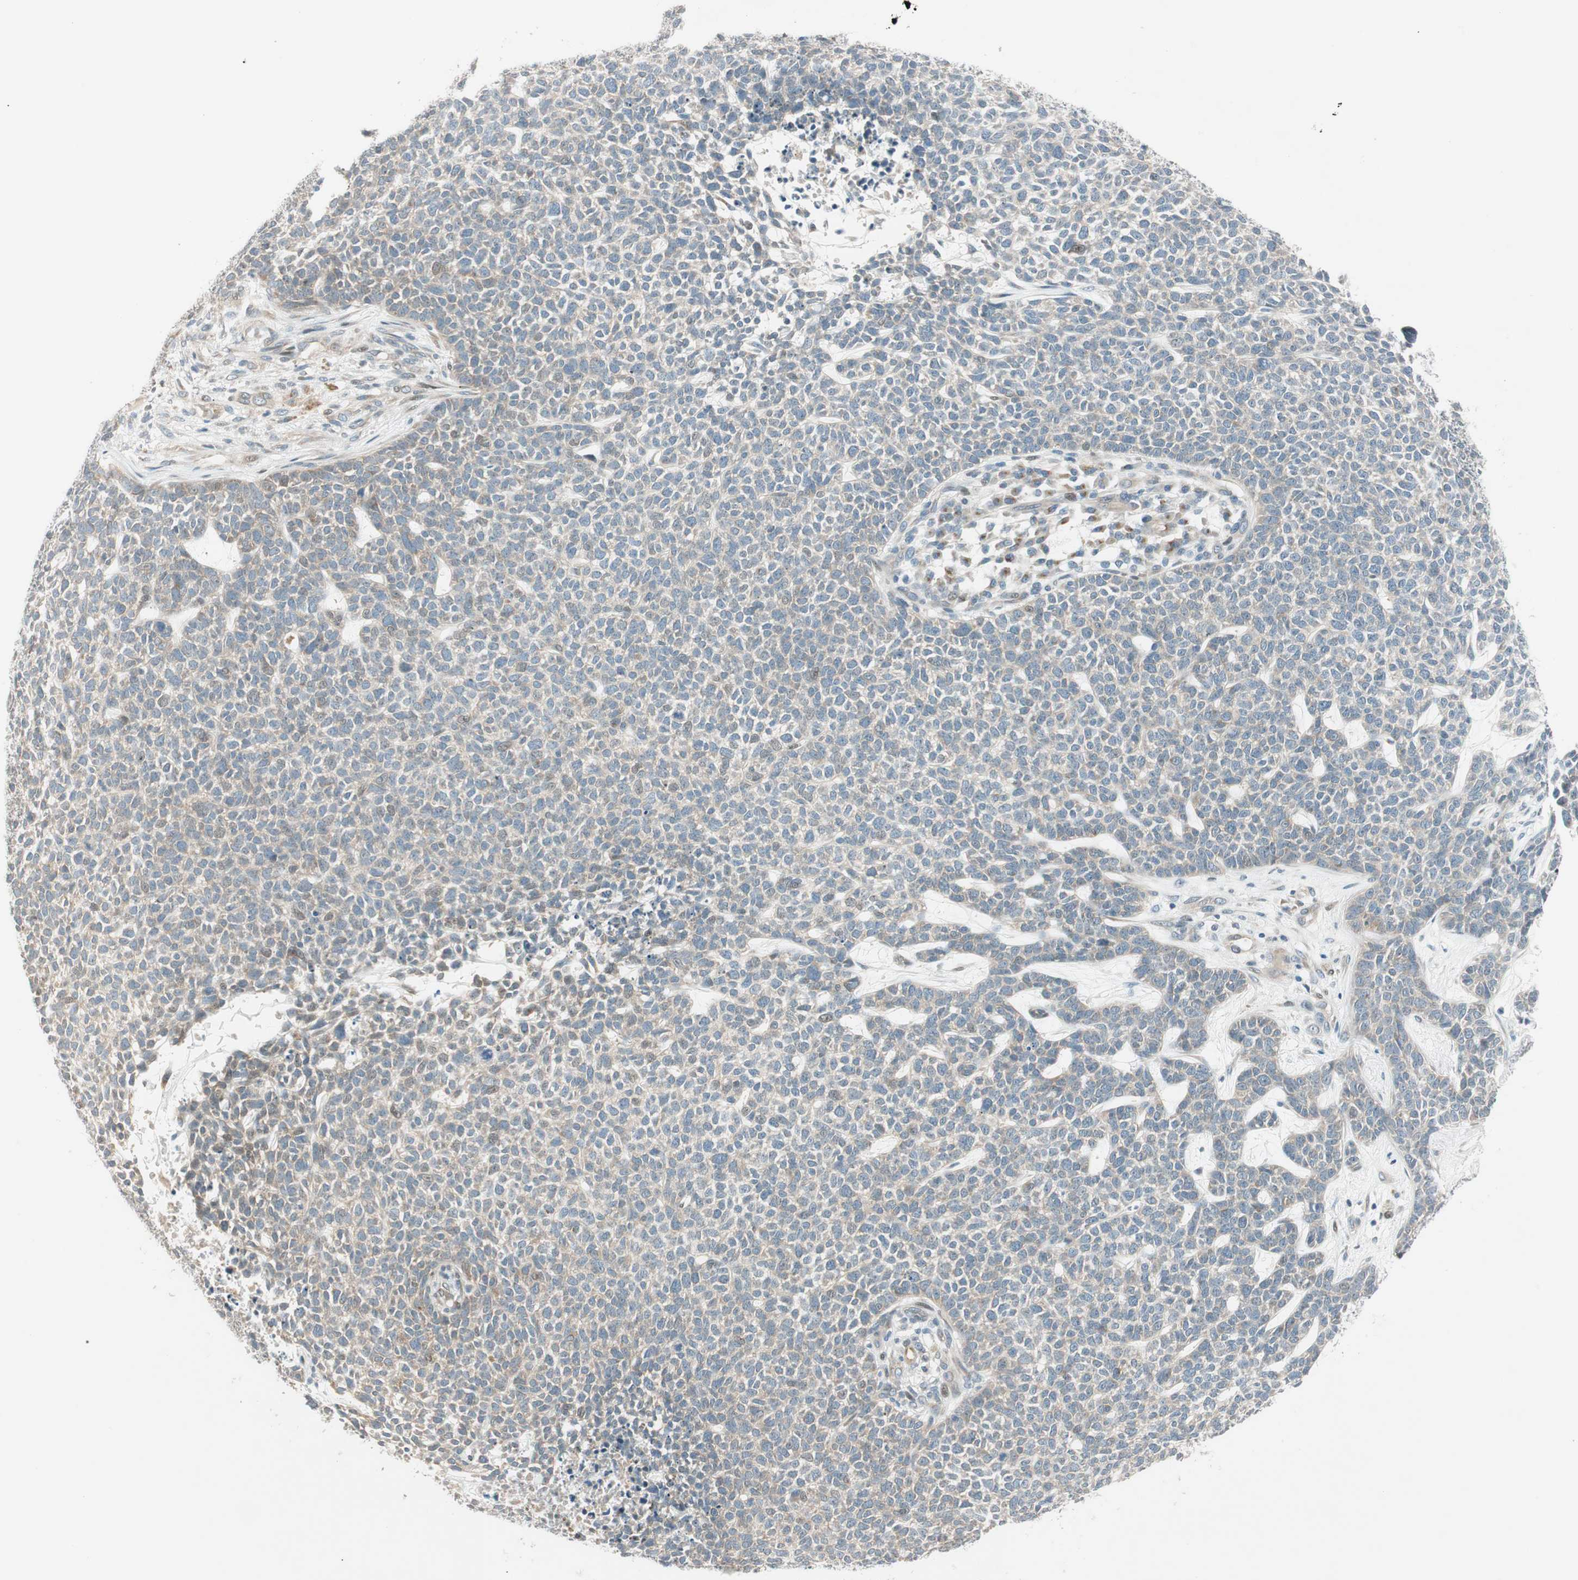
{"staining": {"intensity": "negative", "quantity": "none", "location": "none"}, "tissue": "skin cancer", "cell_type": "Tumor cells", "image_type": "cancer", "snomed": [{"axis": "morphology", "description": "Basal cell carcinoma"}, {"axis": "topography", "description": "Skin"}], "caption": "Basal cell carcinoma (skin) was stained to show a protein in brown. There is no significant expression in tumor cells. The staining is performed using DAB brown chromogen with nuclei counter-stained in using hematoxylin.", "gene": "CGRRF1", "patient": {"sex": "female", "age": 84}}